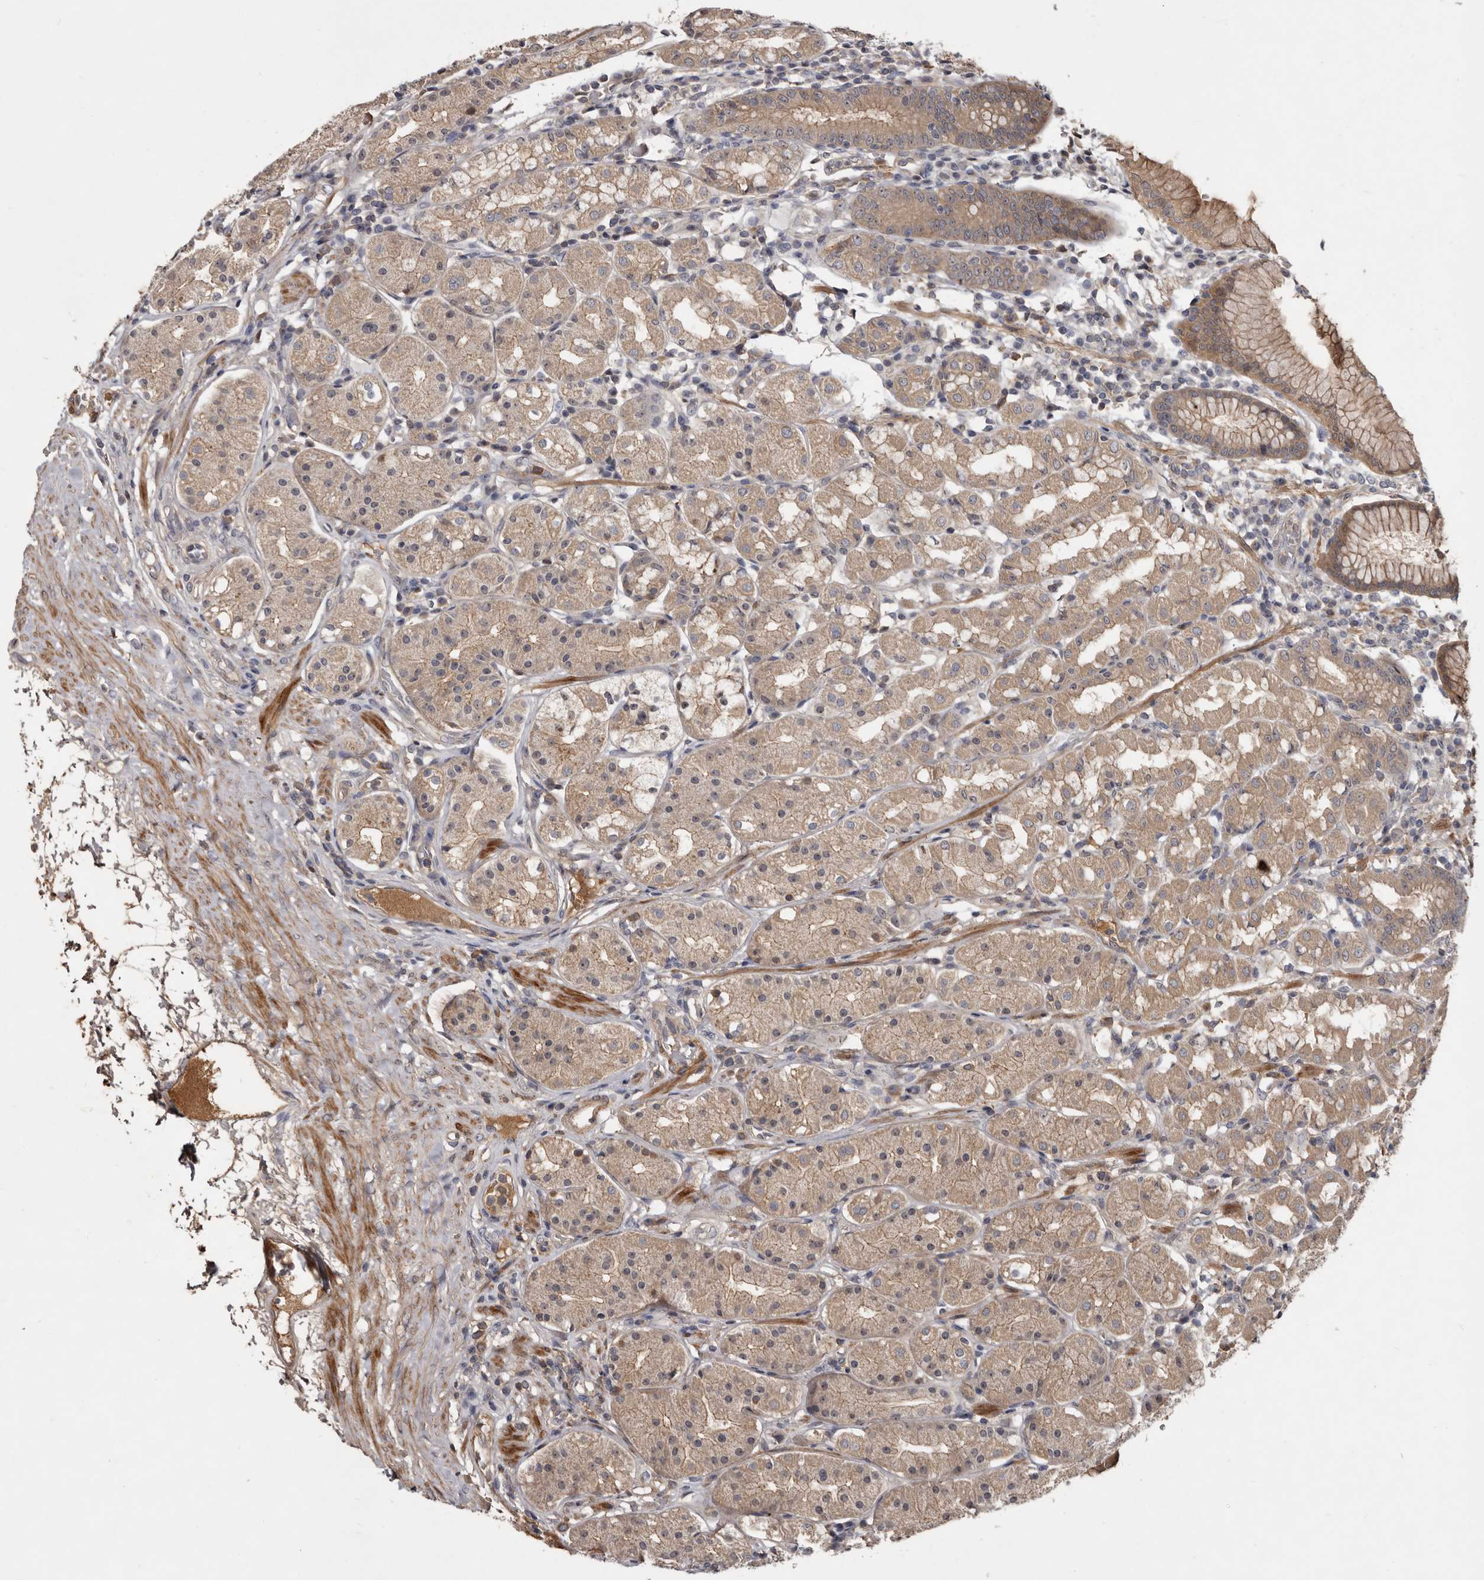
{"staining": {"intensity": "moderate", "quantity": "25%-75%", "location": "cytoplasmic/membranous"}, "tissue": "stomach", "cell_type": "Glandular cells", "image_type": "normal", "snomed": [{"axis": "morphology", "description": "Normal tissue, NOS"}, {"axis": "topography", "description": "Stomach, lower"}], "caption": "IHC of unremarkable human stomach displays medium levels of moderate cytoplasmic/membranous positivity in about 25%-75% of glandular cells. The staining is performed using DAB brown chromogen to label protein expression. The nuclei are counter-stained blue using hematoxylin.", "gene": "TTC39A", "patient": {"sex": "female", "age": 56}}